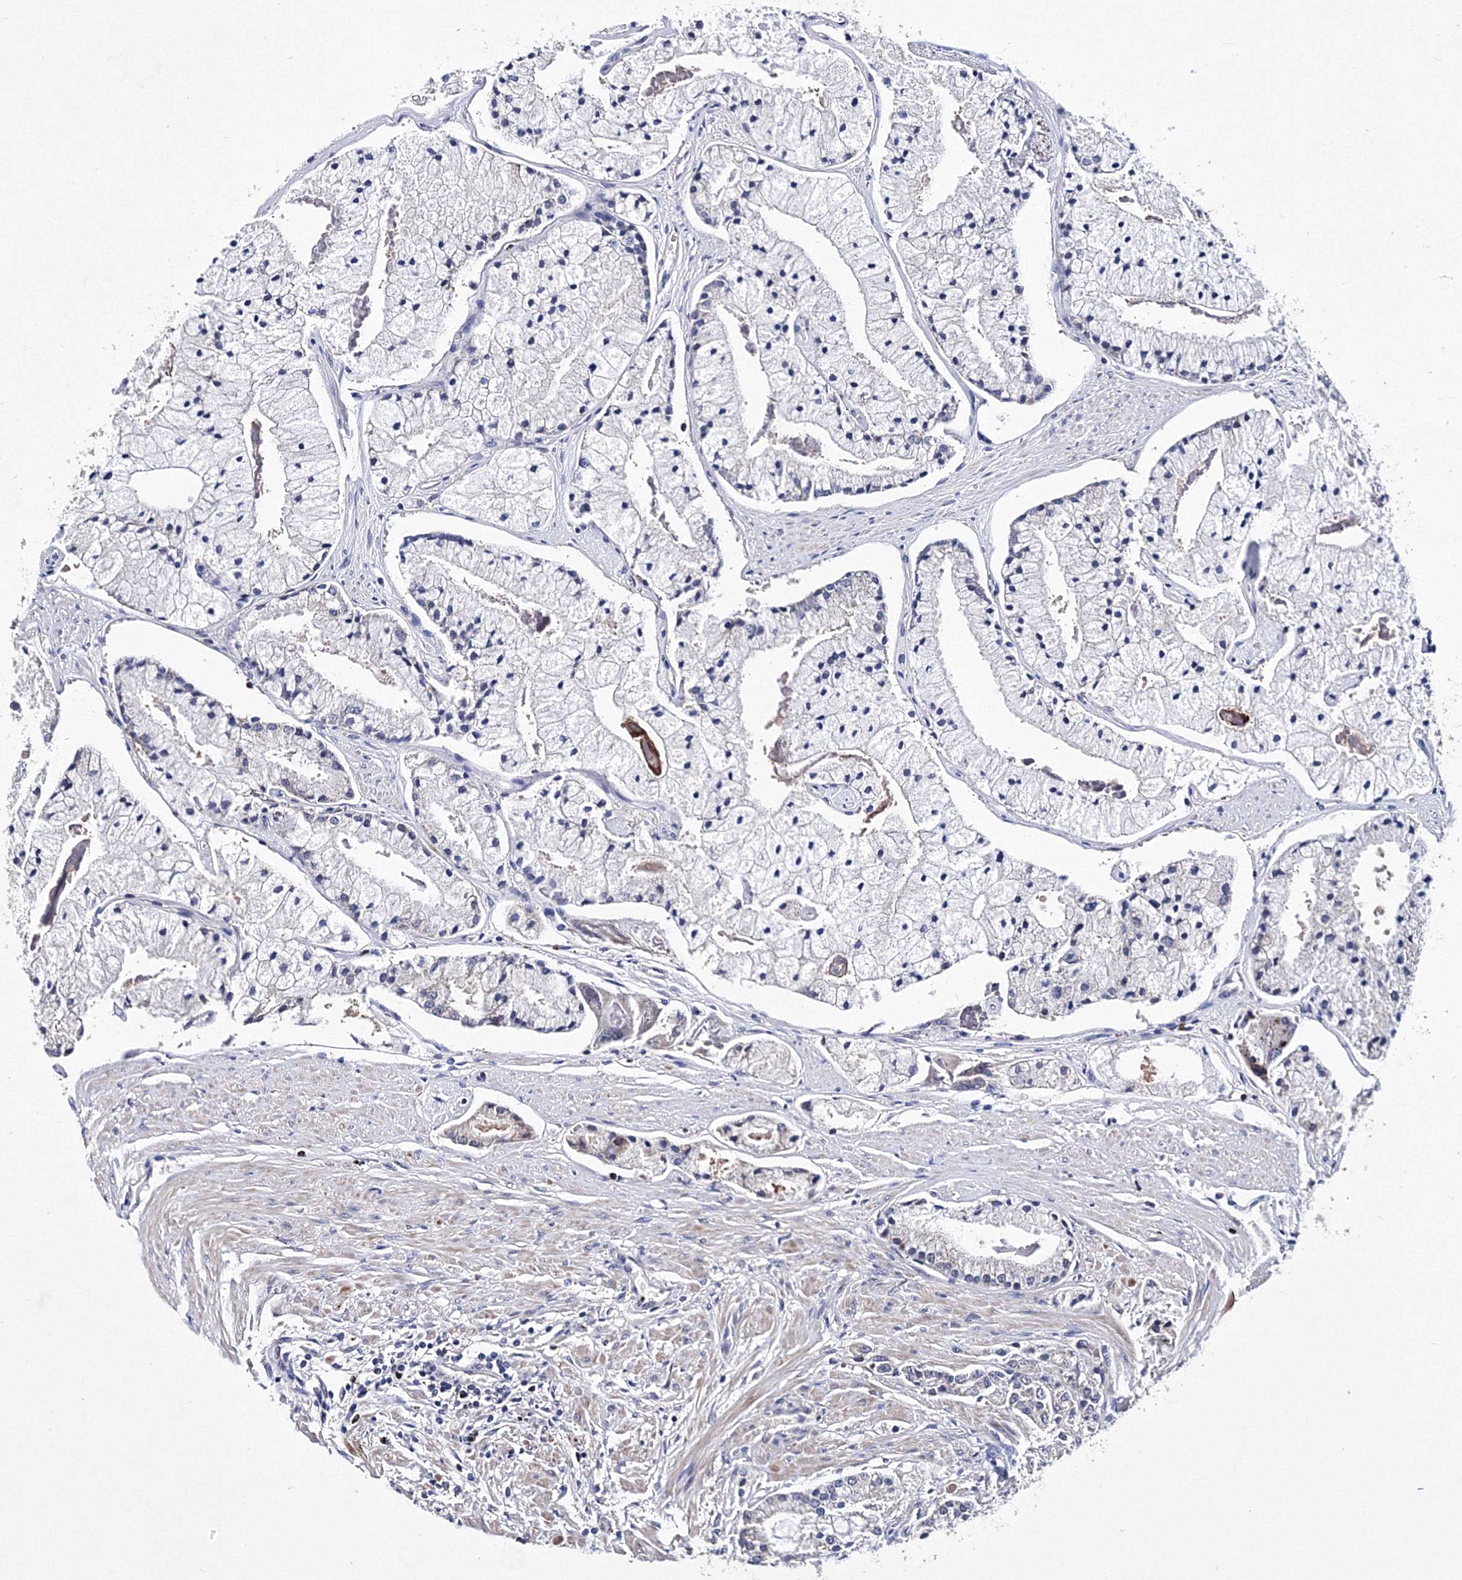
{"staining": {"intensity": "negative", "quantity": "none", "location": "none"}, "tissue": "prostate cancer", "cell_type": "Tumor cells", "image_type": "cancer", "snomed": [{"axis": "morphology", "description": "Adenocarcinoma, High grade"}, {"axis": "topography", "description": "Prostate"}], "caption": "High power microscopy micrograph of an immunohistochemistry (IHC) micrograph of prostate cancer, revealing no significant staining in tumor cells. (IHC, brightfield microscopy, high magnification).", "gene": "PHYKPL", "patient": {"sex": "male", "age": 50}}